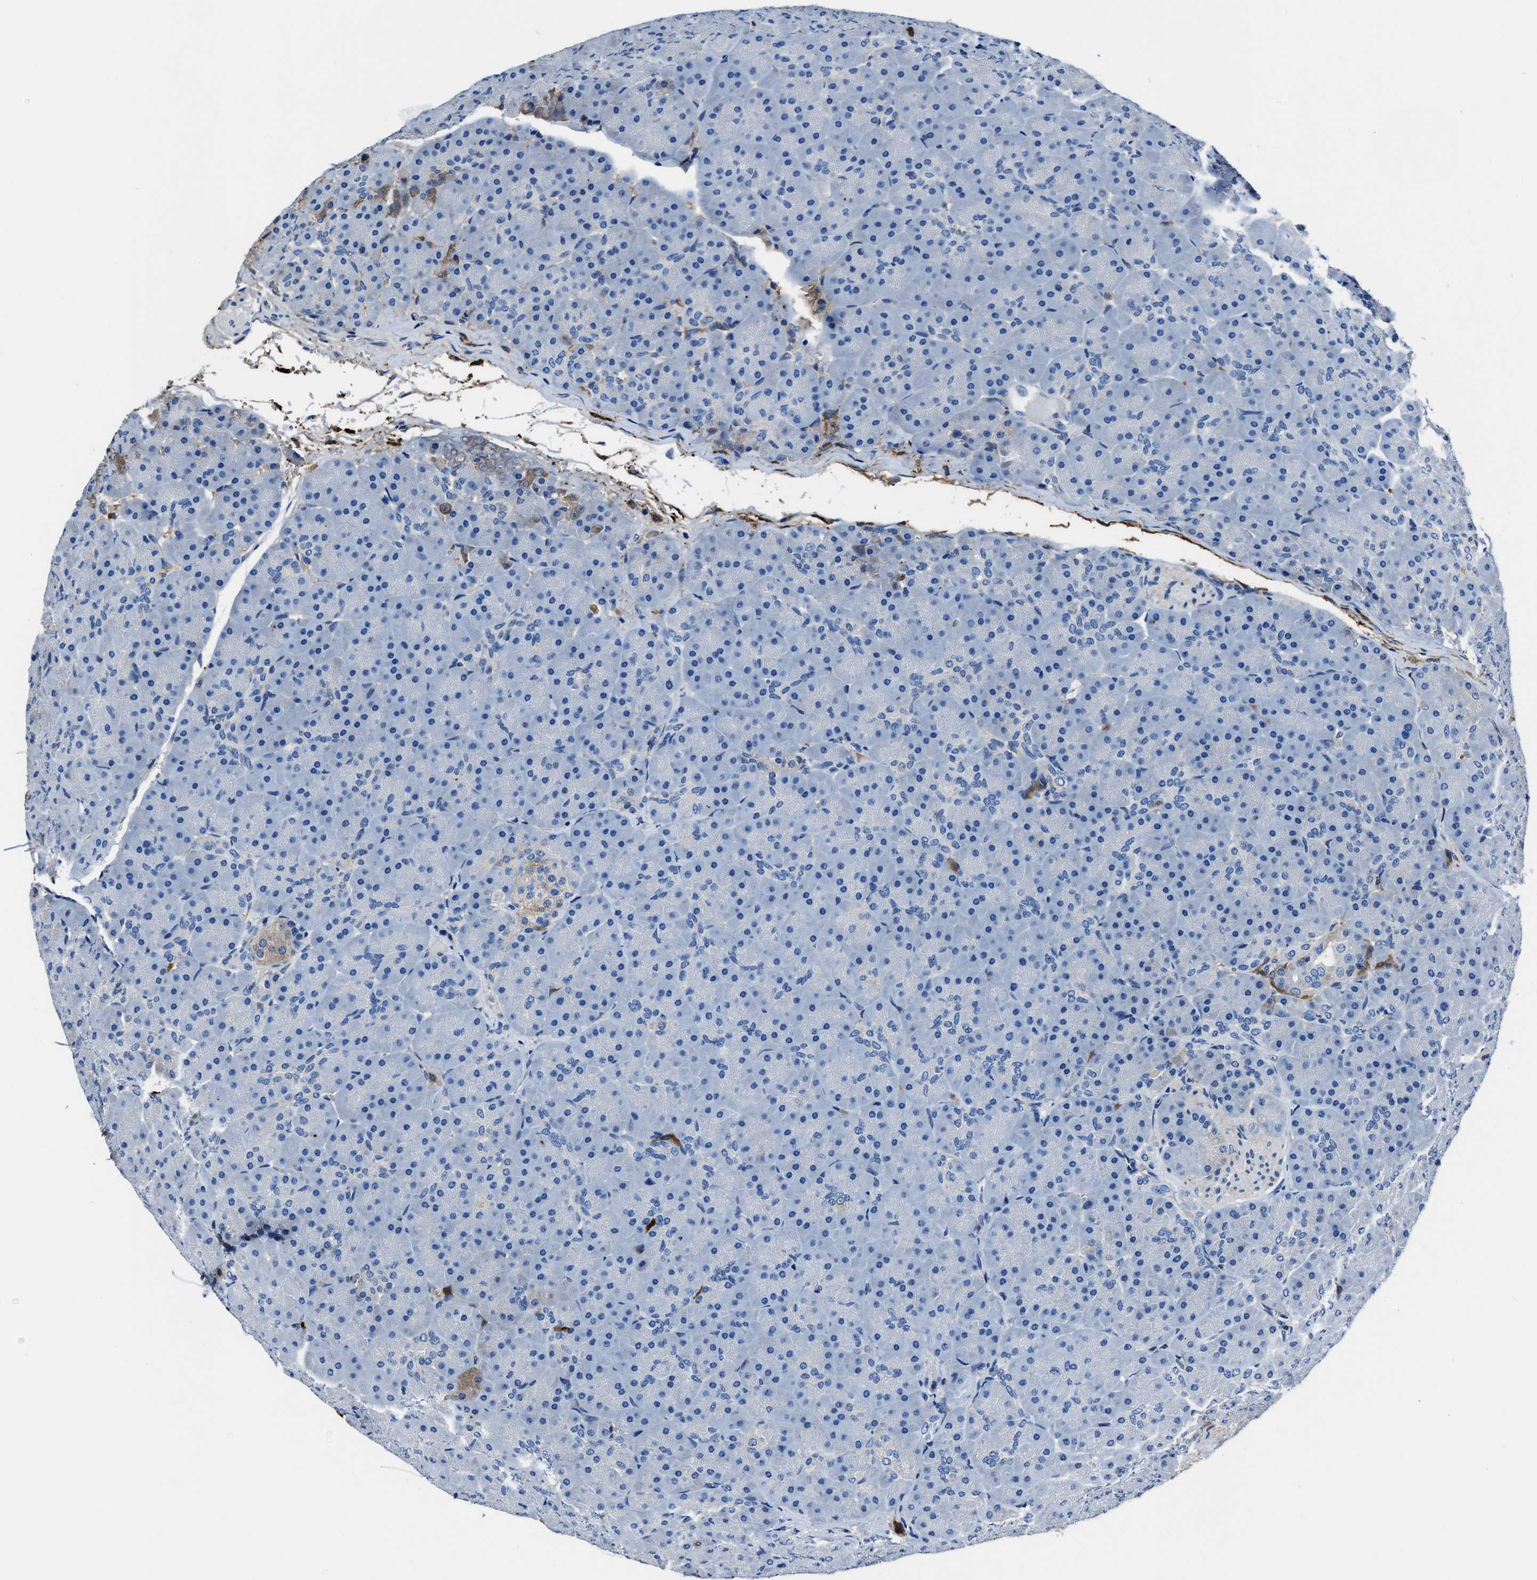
{"staining": {"intensity": "weak", "quantity": "<25%", "location": "cytoplasmic/membranous"}, "tissue": "pancreas", "cell_type": "Exocrine glandular cells", "image_type": "normal", "snomed": [{"axis": "morphology", "description": "Normal tissue, NOS"}, {"axis": "topography", "description": "Pancreas"}], "caption": "DAB (3,3'-diaminobenzidine) immunohistochemical staining of unremarkable pancreas exhibits no significant expression in exocrine glandular cells. The staining was performed using DAB to visualize the protein expression in brown, while the nuclei were stained in blue with hematoxylin (Magnification: 20x).", "gene": "FTL", "patient": {"sex": "male", "age": 66}}